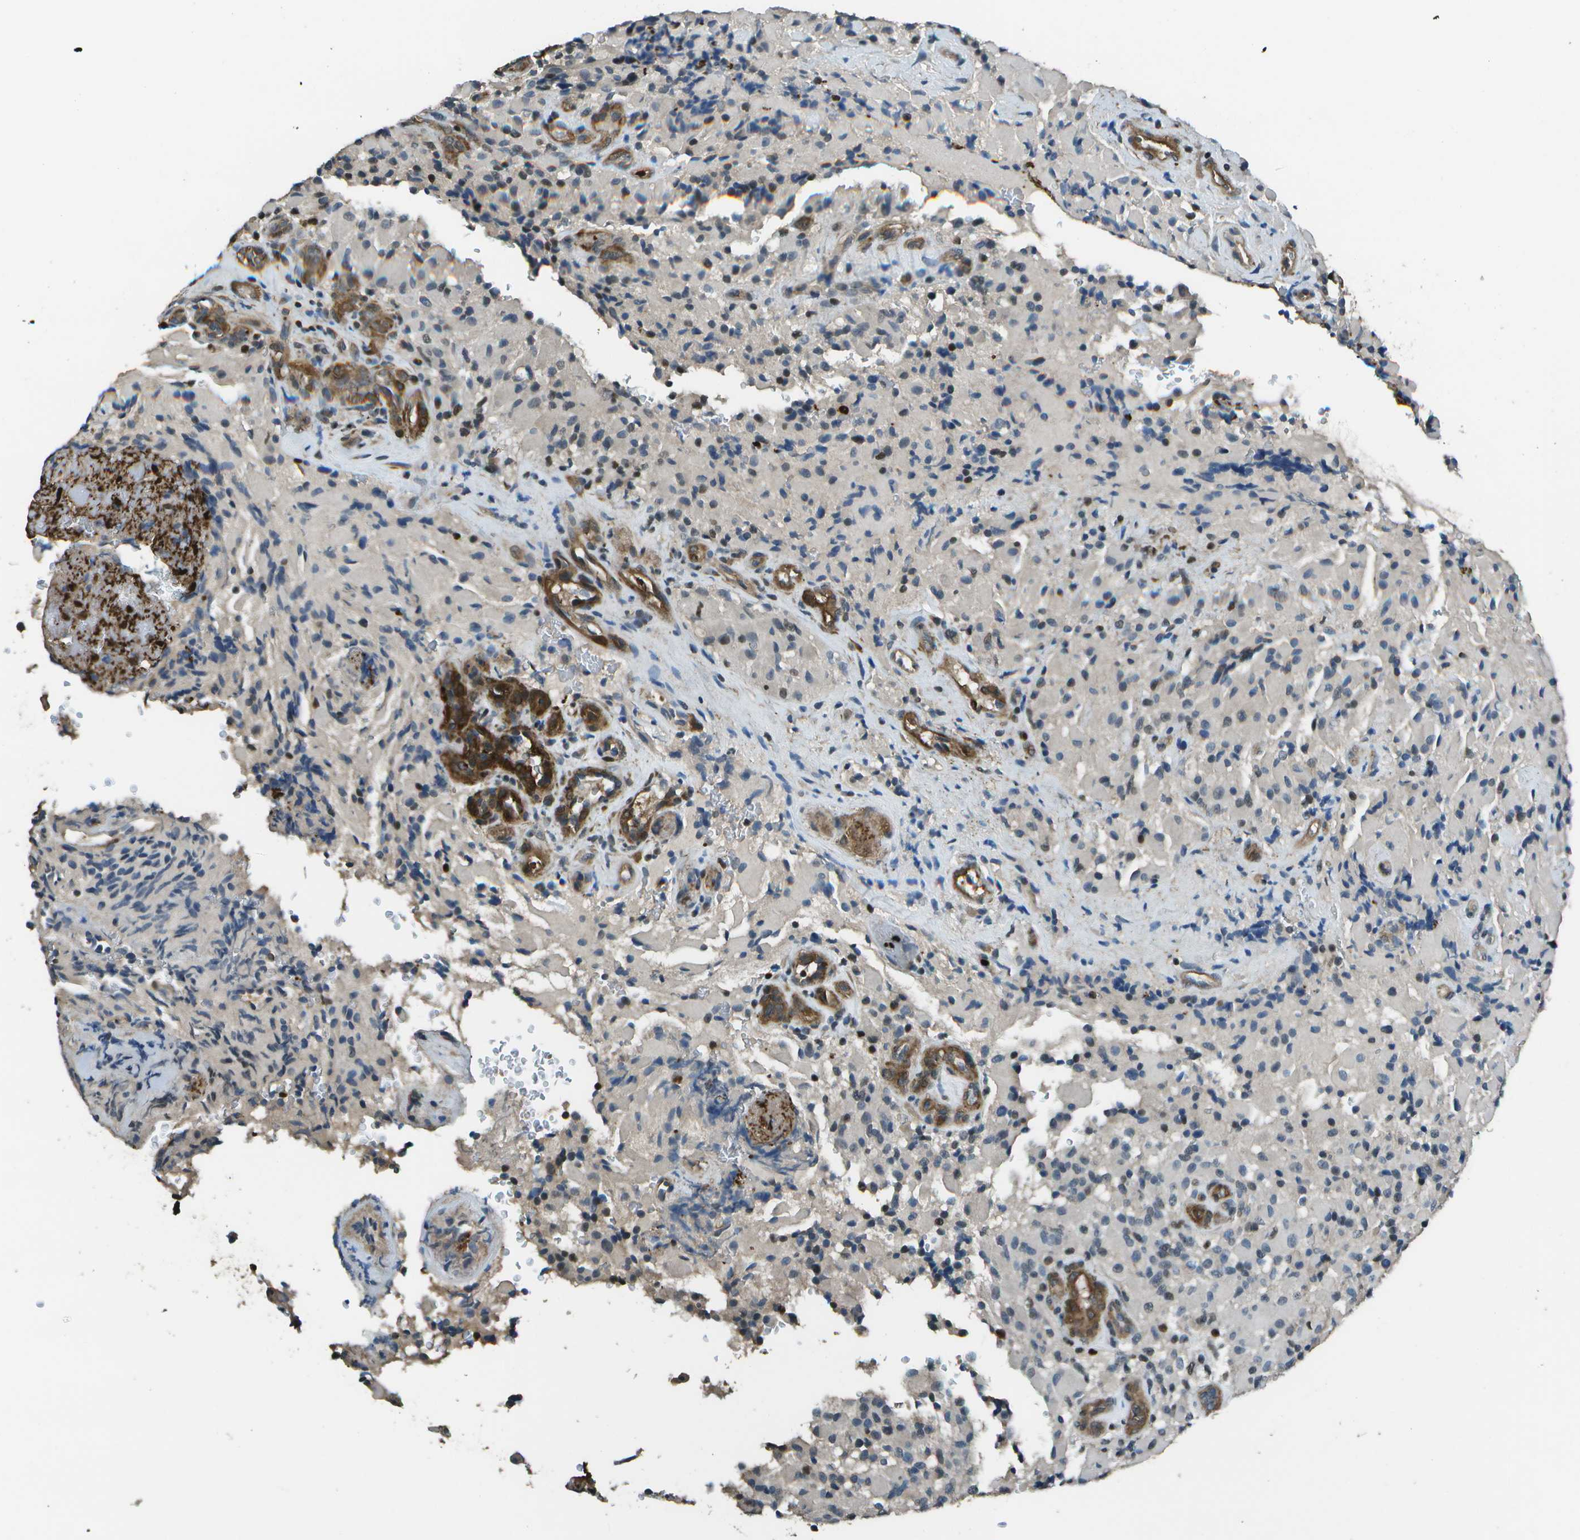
{"staining": {"intensity": "moderate", "quantity": "<25%", "location": "nuclear"}, "tissue": "glioma", "cell_type": "Tumor cells", "image_type": "cancer", "snomed": [{"axis": "morphology", "description": "Glioma, malignant, High grade"}, {"axis": "topography", "description": "Brain"}], "caption": "Human malignant glioma (high-grade) stained for a protein (brown) exhibits moderate nuclear positive expression in about <25% of tumor cells.", "gene": "PDLIM1", "patient": {"sex": "male", "age": 71}}